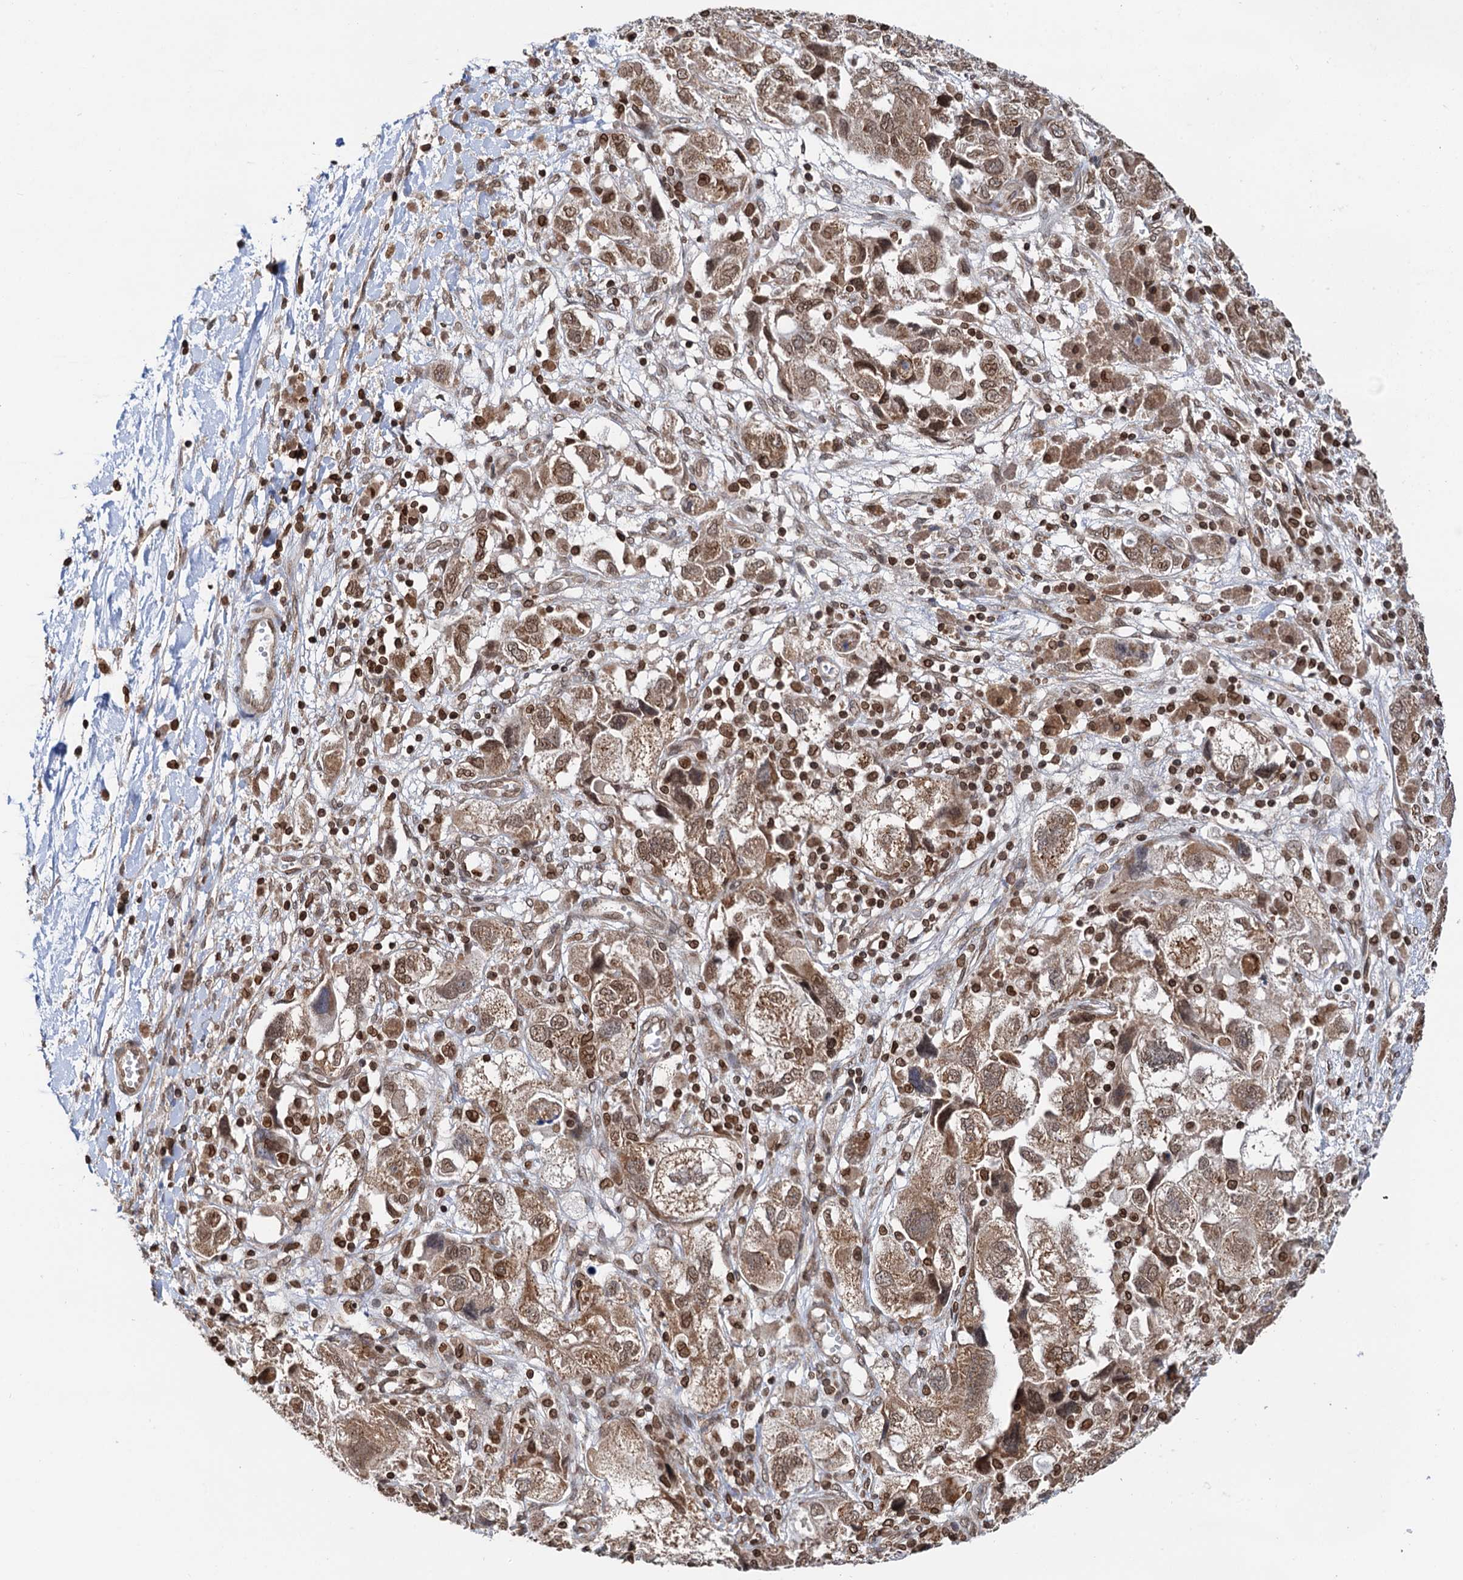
{"staining": {"intensity": "moderate", "quantity": ">75%", "location": "cytoplasmic/membranous,nuclear"}, "tissue": "ovarian cancer", "cell_type": "Tumor cells", "image_type": "cancer", "snomed": [{"axis": "morphology", "description": "Carcinoma, NOS"}, {"axis": "morphology", "description": "Cystadenocarcinoma, serous, NOS"}, {"axis": "topography", "description": "Ovary"}], "caption": "Tumor cells show moderate cytoplasmic/membranous and nuclear expression in about >75% of cells in ovarian cancer (serous cystadenocarcinoma).", "gene": "ZC3H13", "patient": {"sex": "female", "age": 69}}